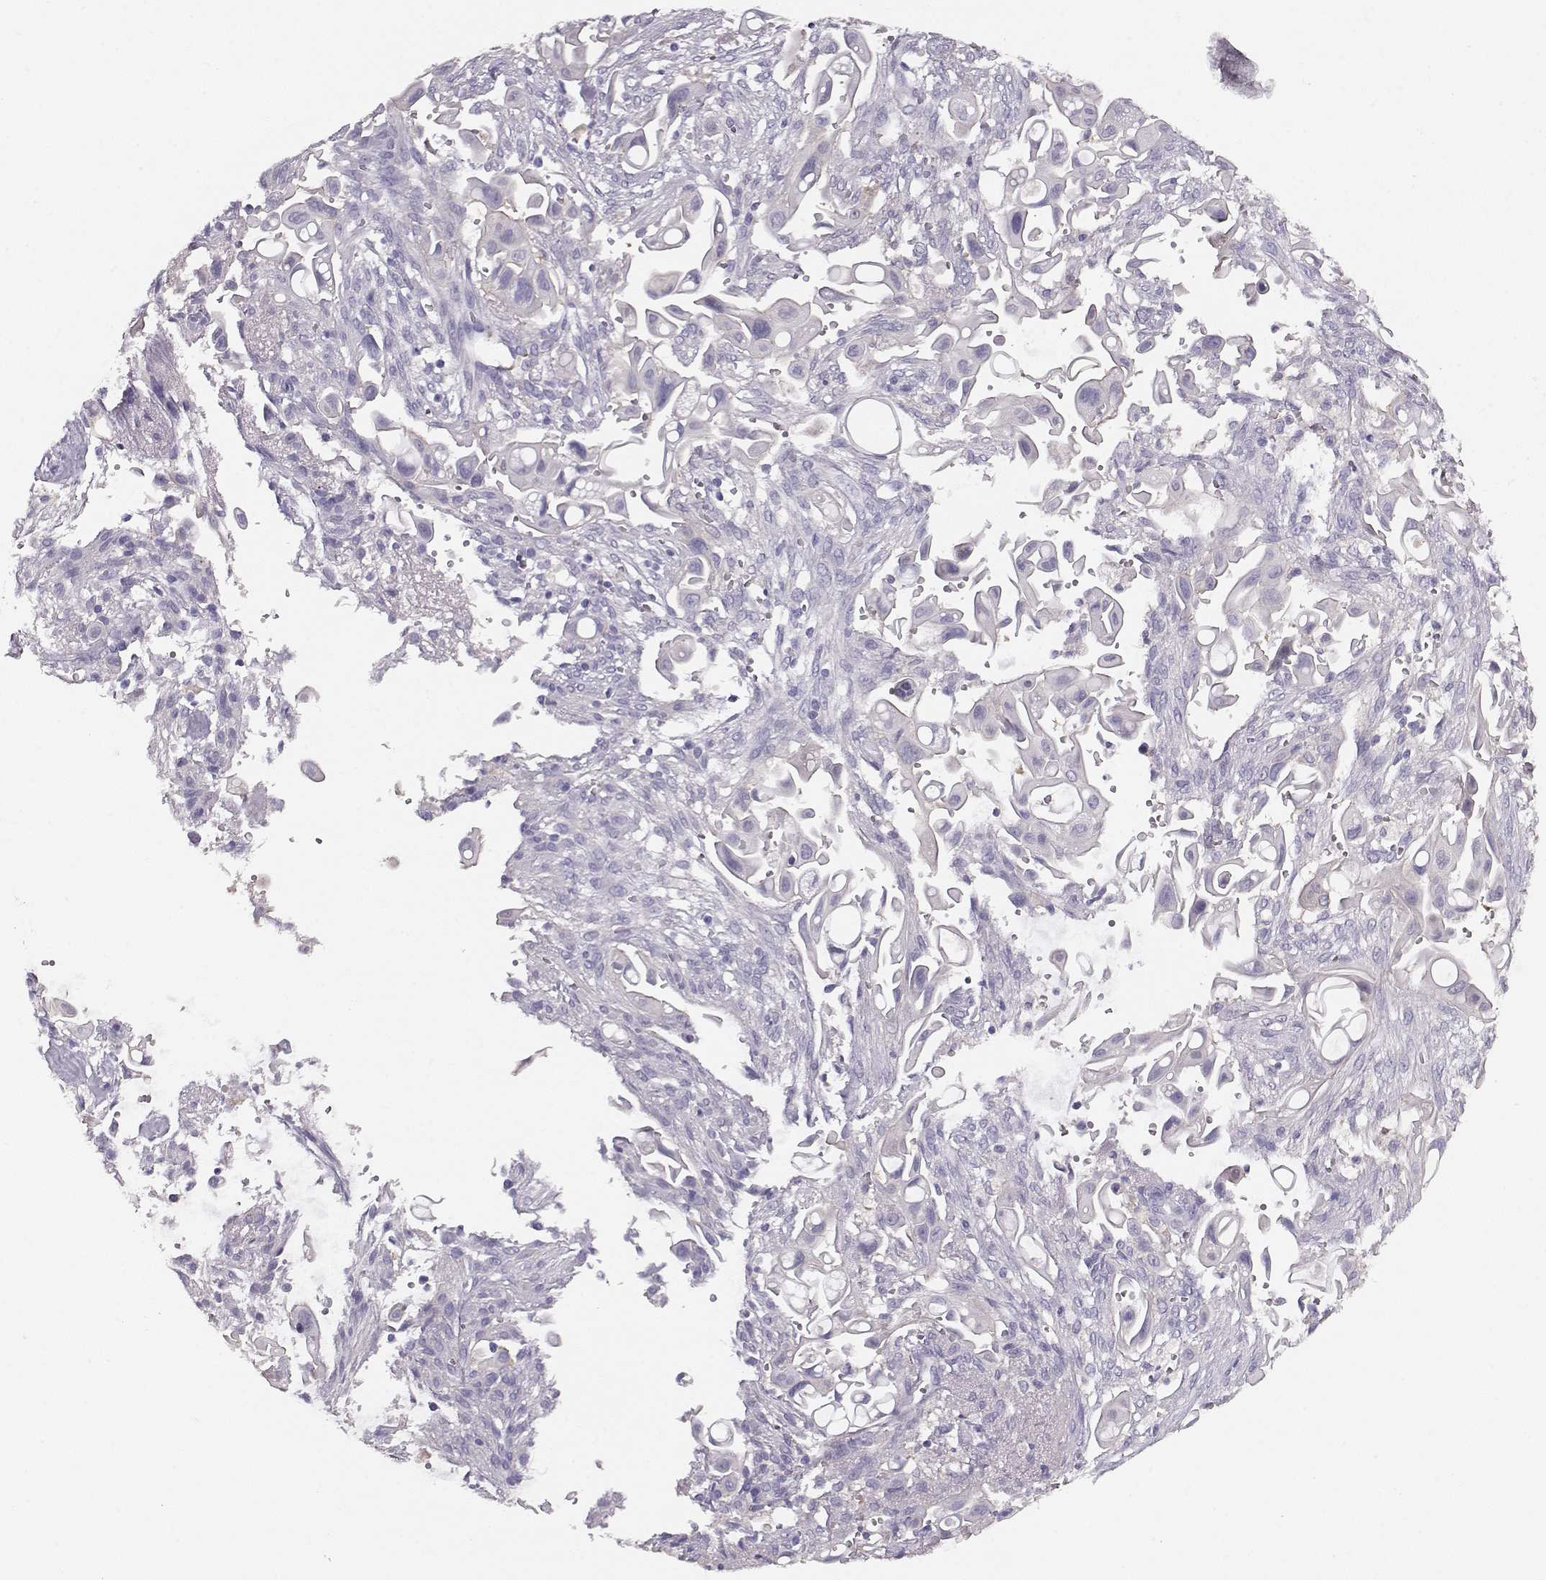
{"staining": {"intensity": "negative", "quantity": "none", "location": "none"}, "tissue": "pancreatic cancer", "cell_type": "Tumor cells", "image_type": "cancer", "snomed": [{"axis": "morphology", "description": "Adenocarcinoma, NOS"}, {"axis": "topography", "description": "Pancreas"}], "caption": "The IHC micrograph has no significant expression in tumor cells of pancreatic adenocarcinoma tissue.", "gene": "NDRG4", "patient": {"sex": "male", "age": 50}}